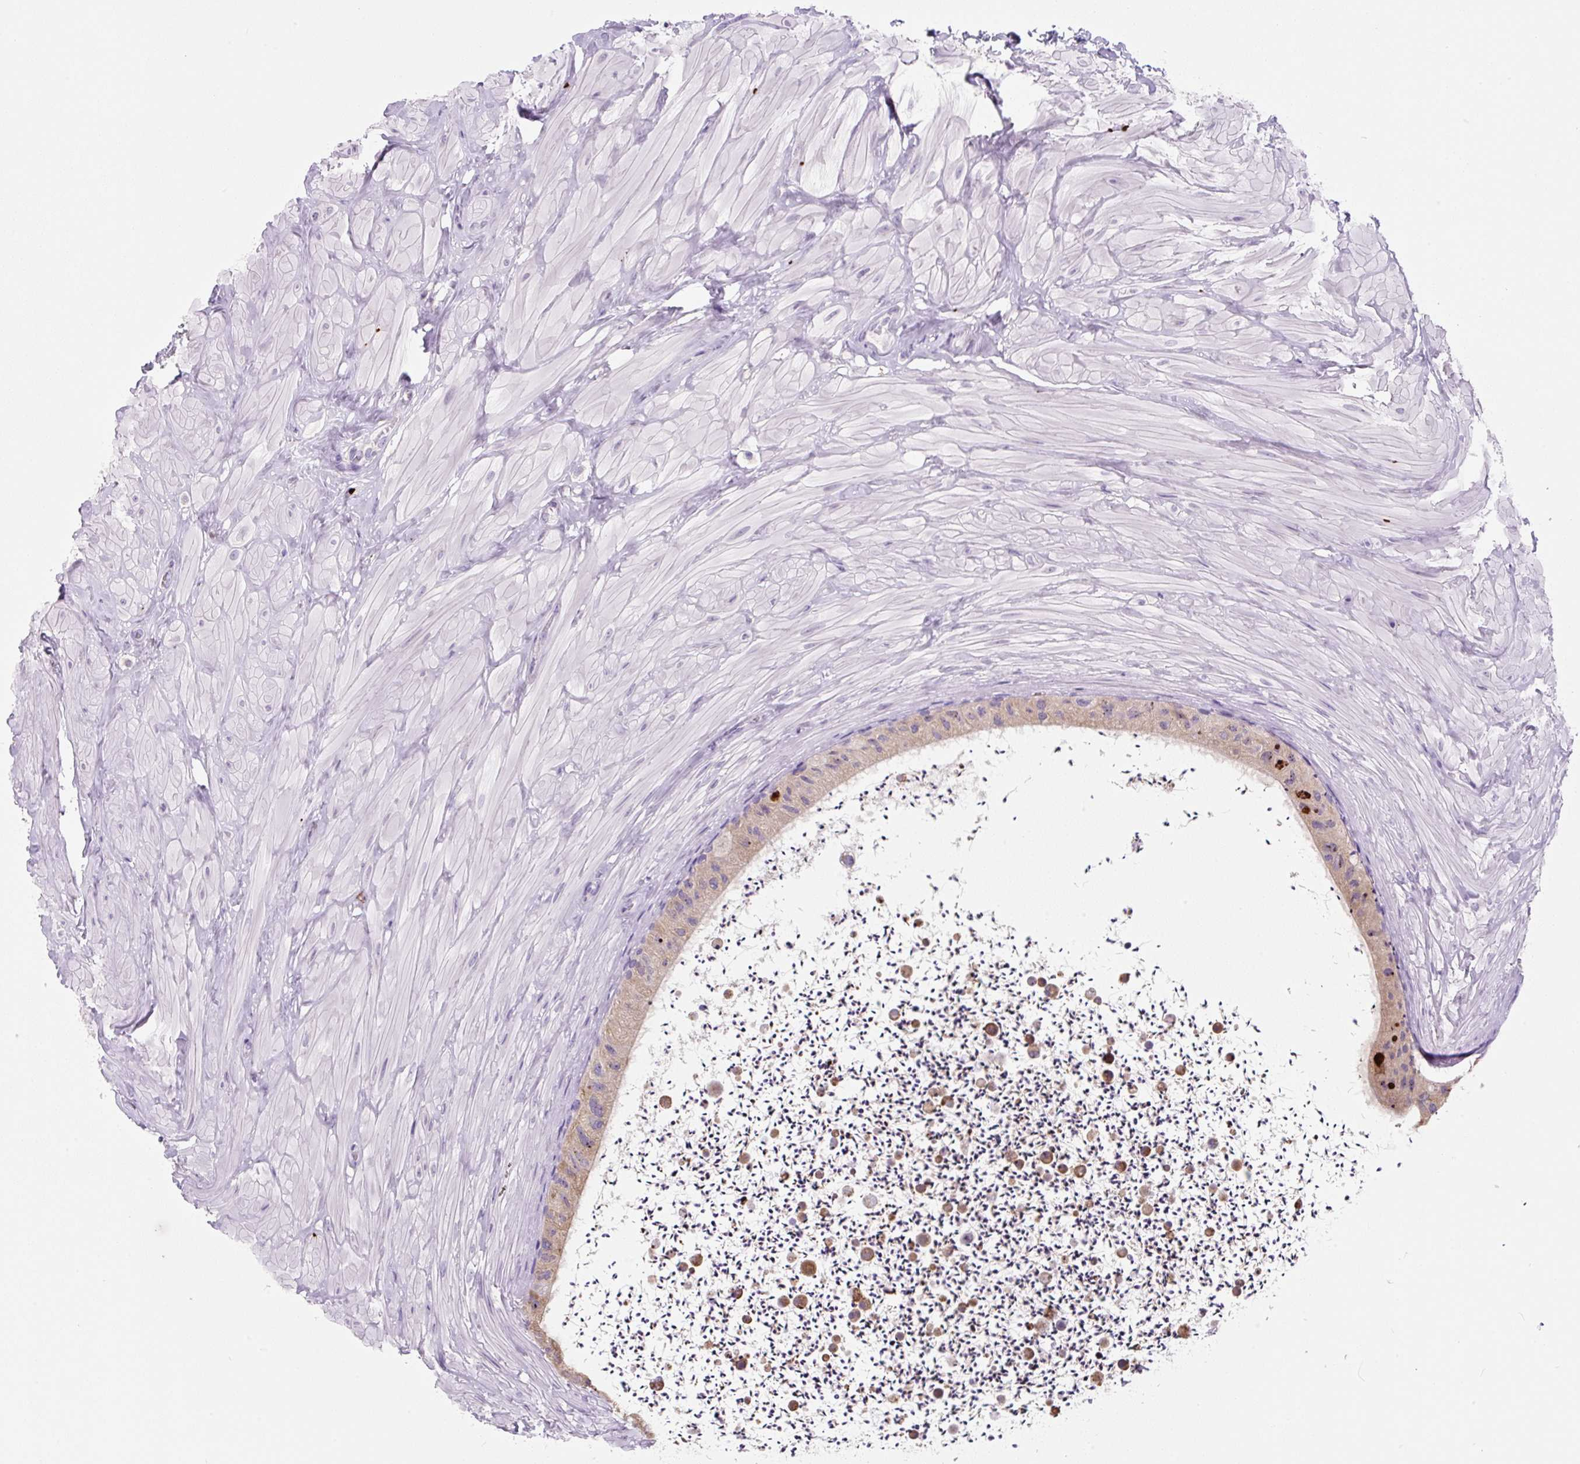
{"staining": {"intensity": "weak", "quantity": "25%-75%", "location": "cytoplasmic/membranous"}, "tissue": "epididymis", "cell_type": "Glandular cells", "image_type": "normal", "snomed": [{"axis": "morphology", "description": "Normal tissue, NOS"}, {"axis": "topography", "description": "Epididymis"}, {"axis": "topography", "description": "Peripheral nerve tissue"}], "caption": "The micrograph exhibits a brown stain indicating the presence of a protein in the cytoplasmic/membranous of glandular cells in epididymis.", "gene": "FZD5", "patient": {"sex": "male", "age": 32}}